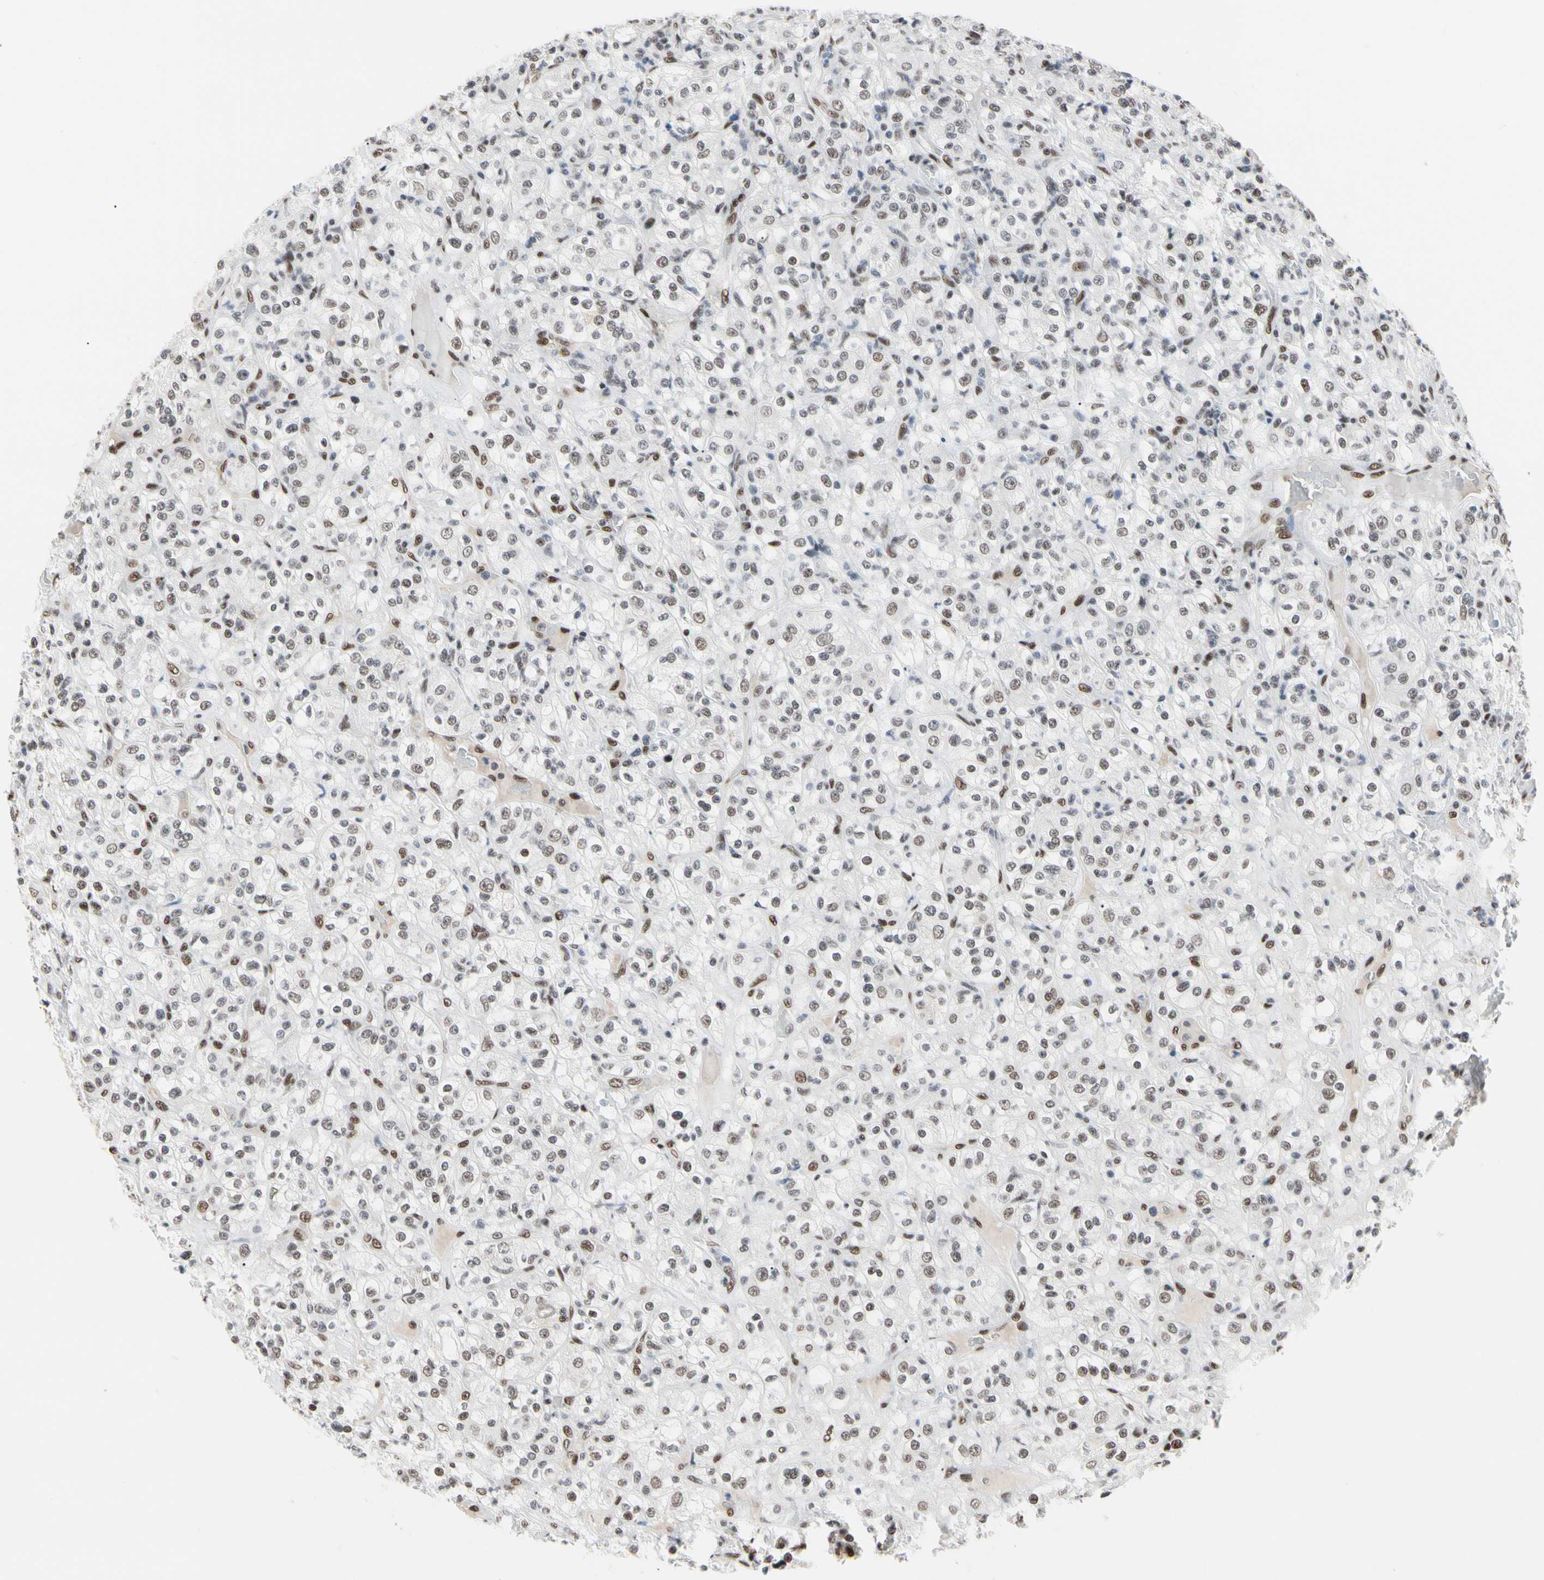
{"staining": {"intensity": "weak", "quantity": "25%-75%", "location": "nuclear"}, "tissue": "renal cancer", "cell_type": "Tumor cells", "image_type": "cancer", "snomed": [{"axis": "morphology", "description": "Normal tissue, NOS"}, {"axis": "morphology", "description": "Adenocarcinoma, NOS"}, {"axis": "topography", "description": "Kidney"}], "caption": "The histopathology image reveals a brown stain indicating the presence of a protein in the nuclear of tumor cells in renal adenocarcinoma.", "gene": "FAM98B", "patient": {"sex": "female", "age": 72}}